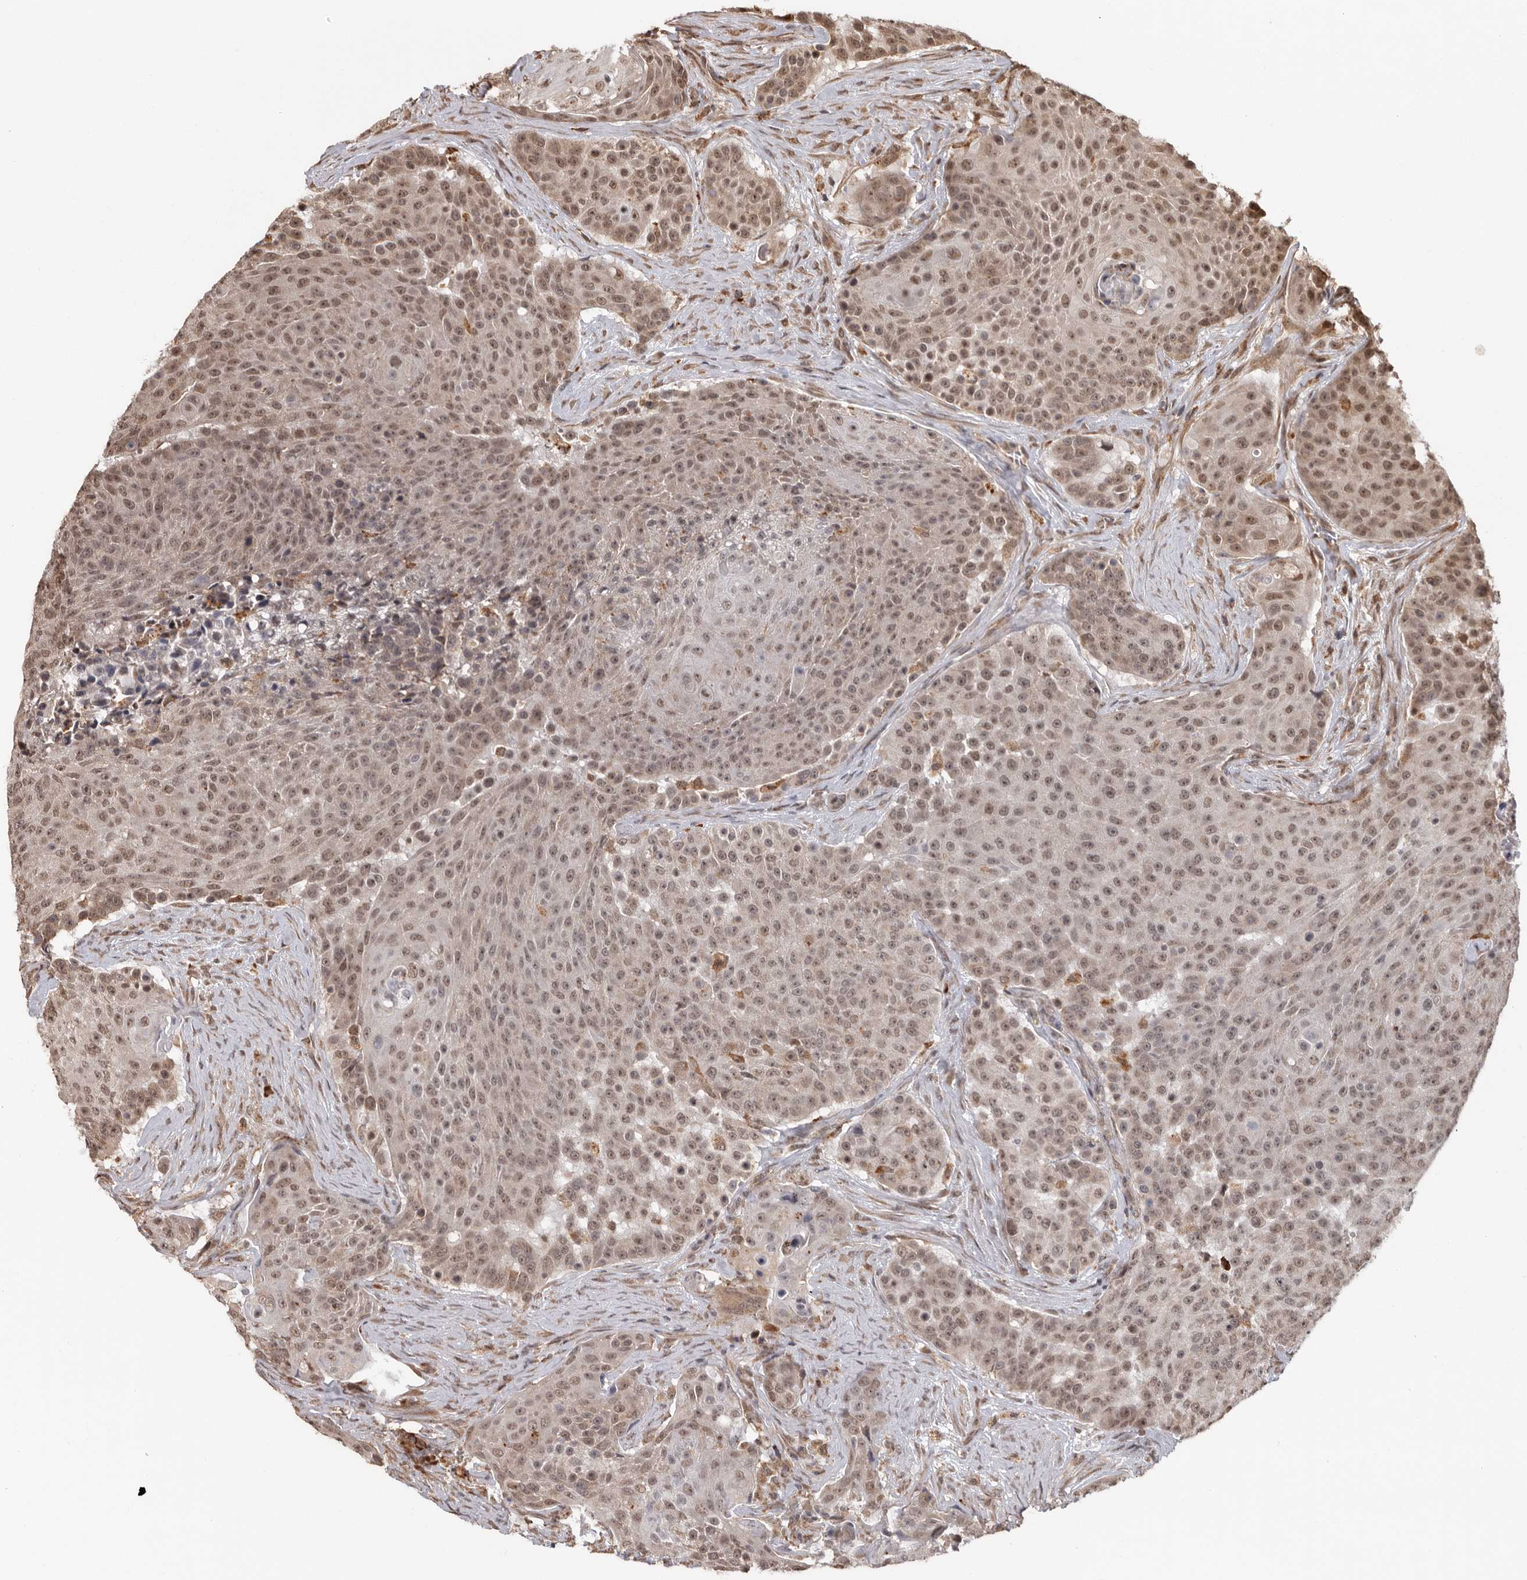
{"staining": {"intensity": "moderate", "quantity": ">75%", "location": "cytoplasmic/membranous,nuclear"}, "tissue": "urothelial cancer", "cell_type": "Tumor cells", "image_type": "cancer", "snomed": [{"axis": "morphology", "description": "Urothelial carcinoma, High grade"}, {"axis": "topography", "description": "Urinary bladder"}], "caption": "Tumor cells show medium levels of moderate cytoplasmic/membranous and nuclear positivity in approximately >75% of cells in human urothelial cancer.", "gene": "ZNF83", "patient": {"sex": "female", "age": 63}}